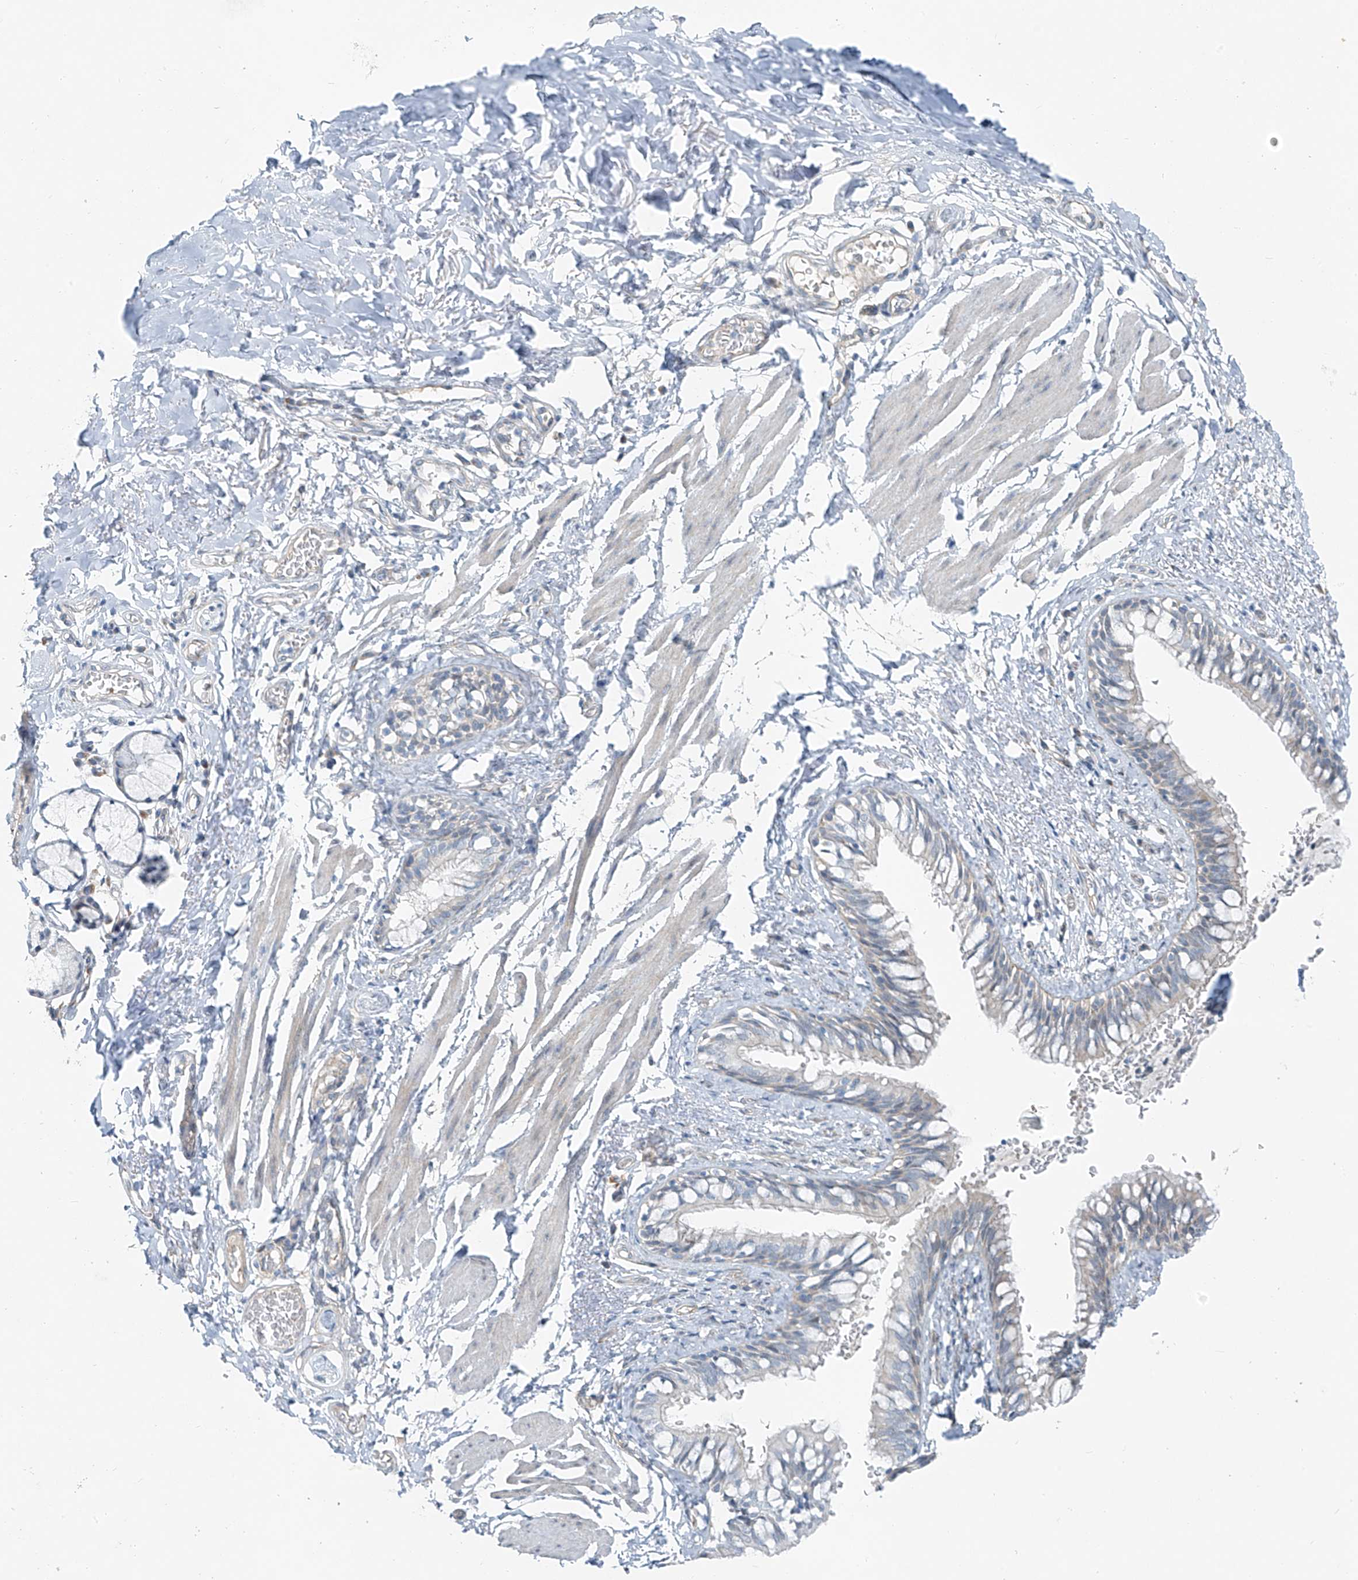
{"staining": {"intensity": "negative", "quantity": "none", "location": "none"}, "tissue": "bronchus", "cell_type": "Respiratory epithelial cells", "image_type": "normal", "snomed": [{"axis": "morphology", "description": "Normal tissue, NOS"}, {"axis": "topography", "description": "Cartilage tissue"}, {"axis": "topography", "description": "Bronchus"}], "caption": "DAB (3,3'-diaminobenzidine) immunohistochemical staining of benign human bronchus reveals no significant staining in respiratory epithelial cells. (DAB (3,3'-diaminobenzidine) immunohistochemistry (IHC), high magnification).", "gene": "TNS2", "patient": {"sex": "female", "age": 36}}